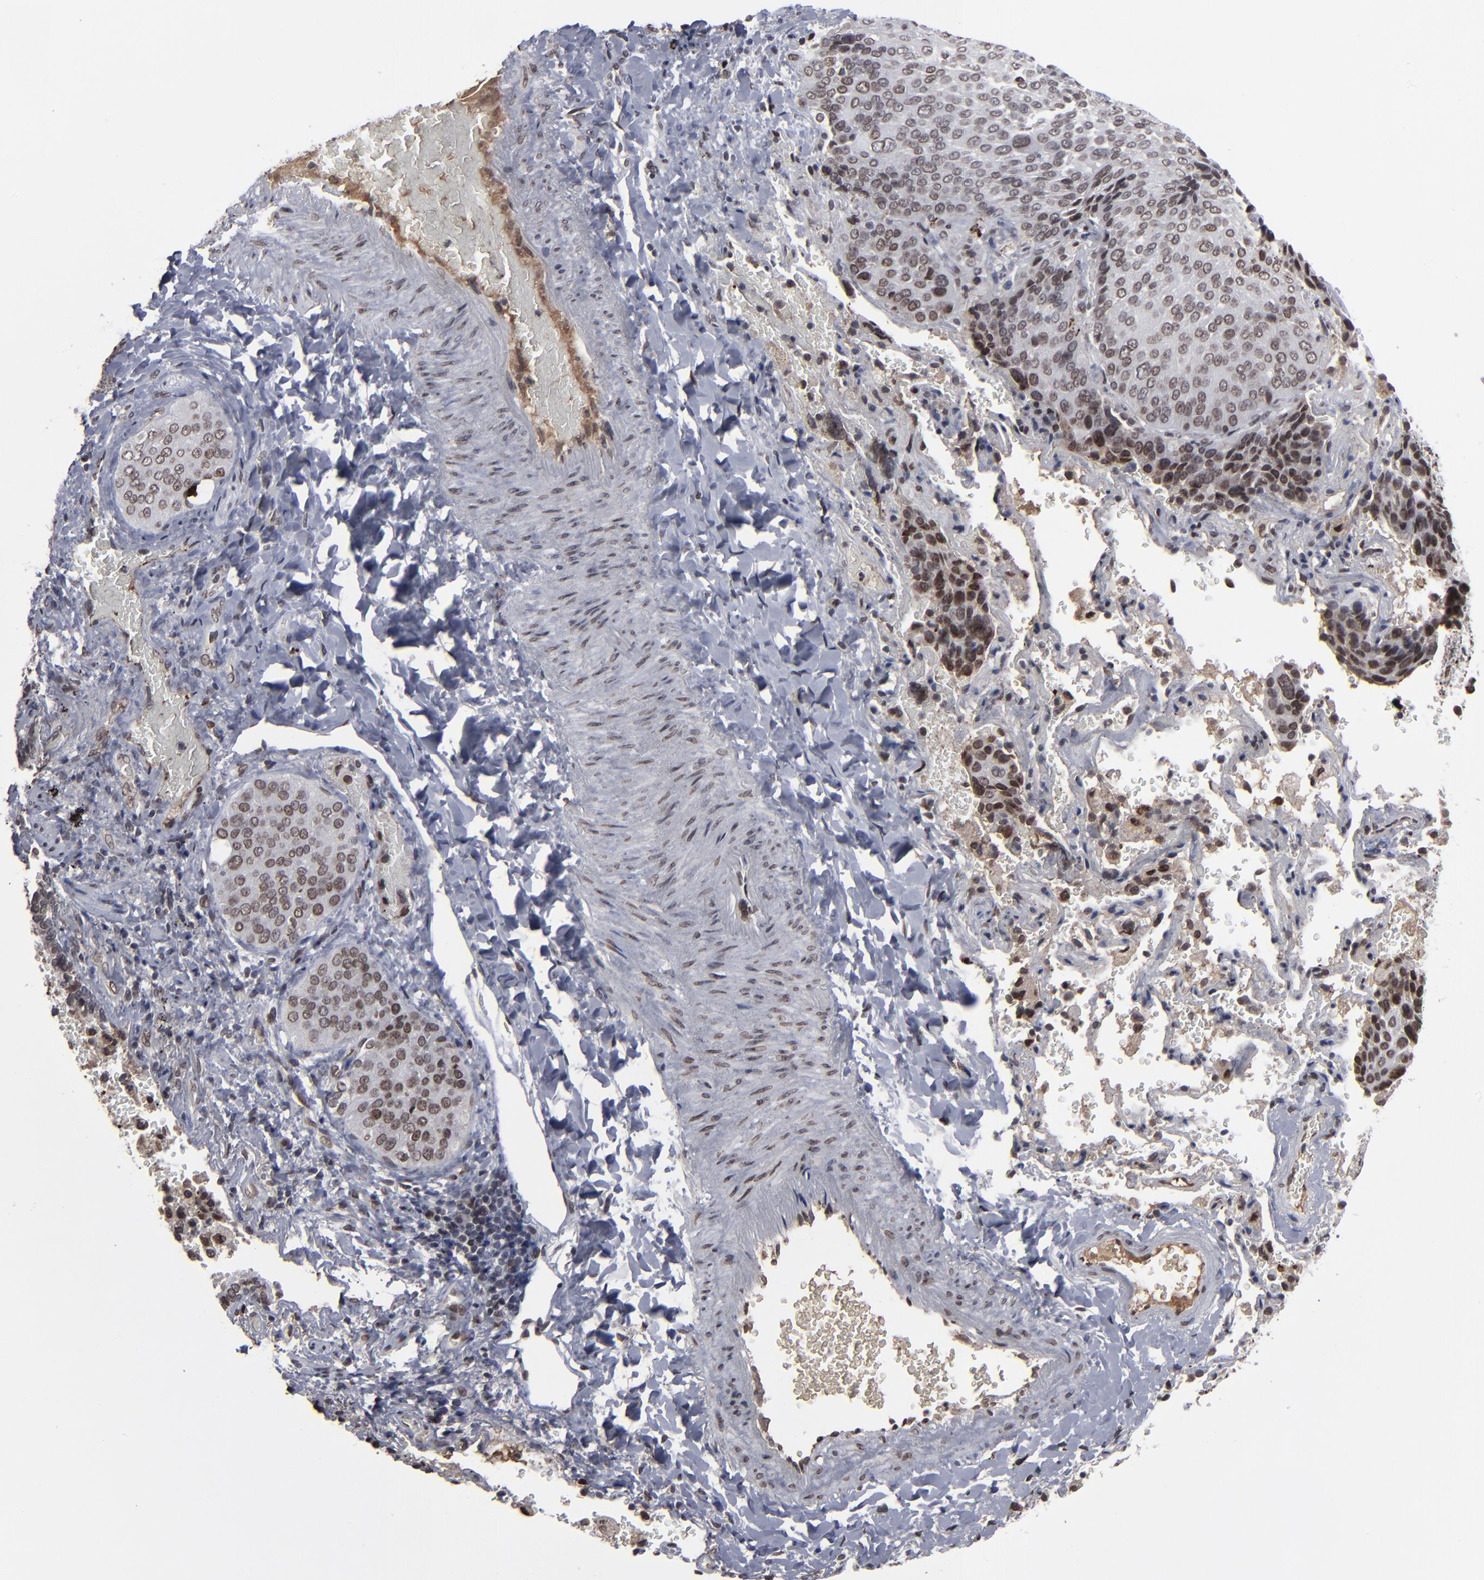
{"staining": {"intensity": "moderate", "quantity": "25%-75%", "location": "nuclear"}, "tissue": "lung cancer", "cell_type": "Tumor cells", "image_type": "cancer", "snomed": [{"axis": "morphology", "description": "Squamous cell carcinoma, NOS"}, {"axis": "topography", "description": "Lung"}], "caption": "Lung cancer (squamous cell carcinoma) stained with a protein marker exhibits moderate staining in tumor cells.", "gene": "BAZ1A", "patient": {"sex": "male", "age": 54}}